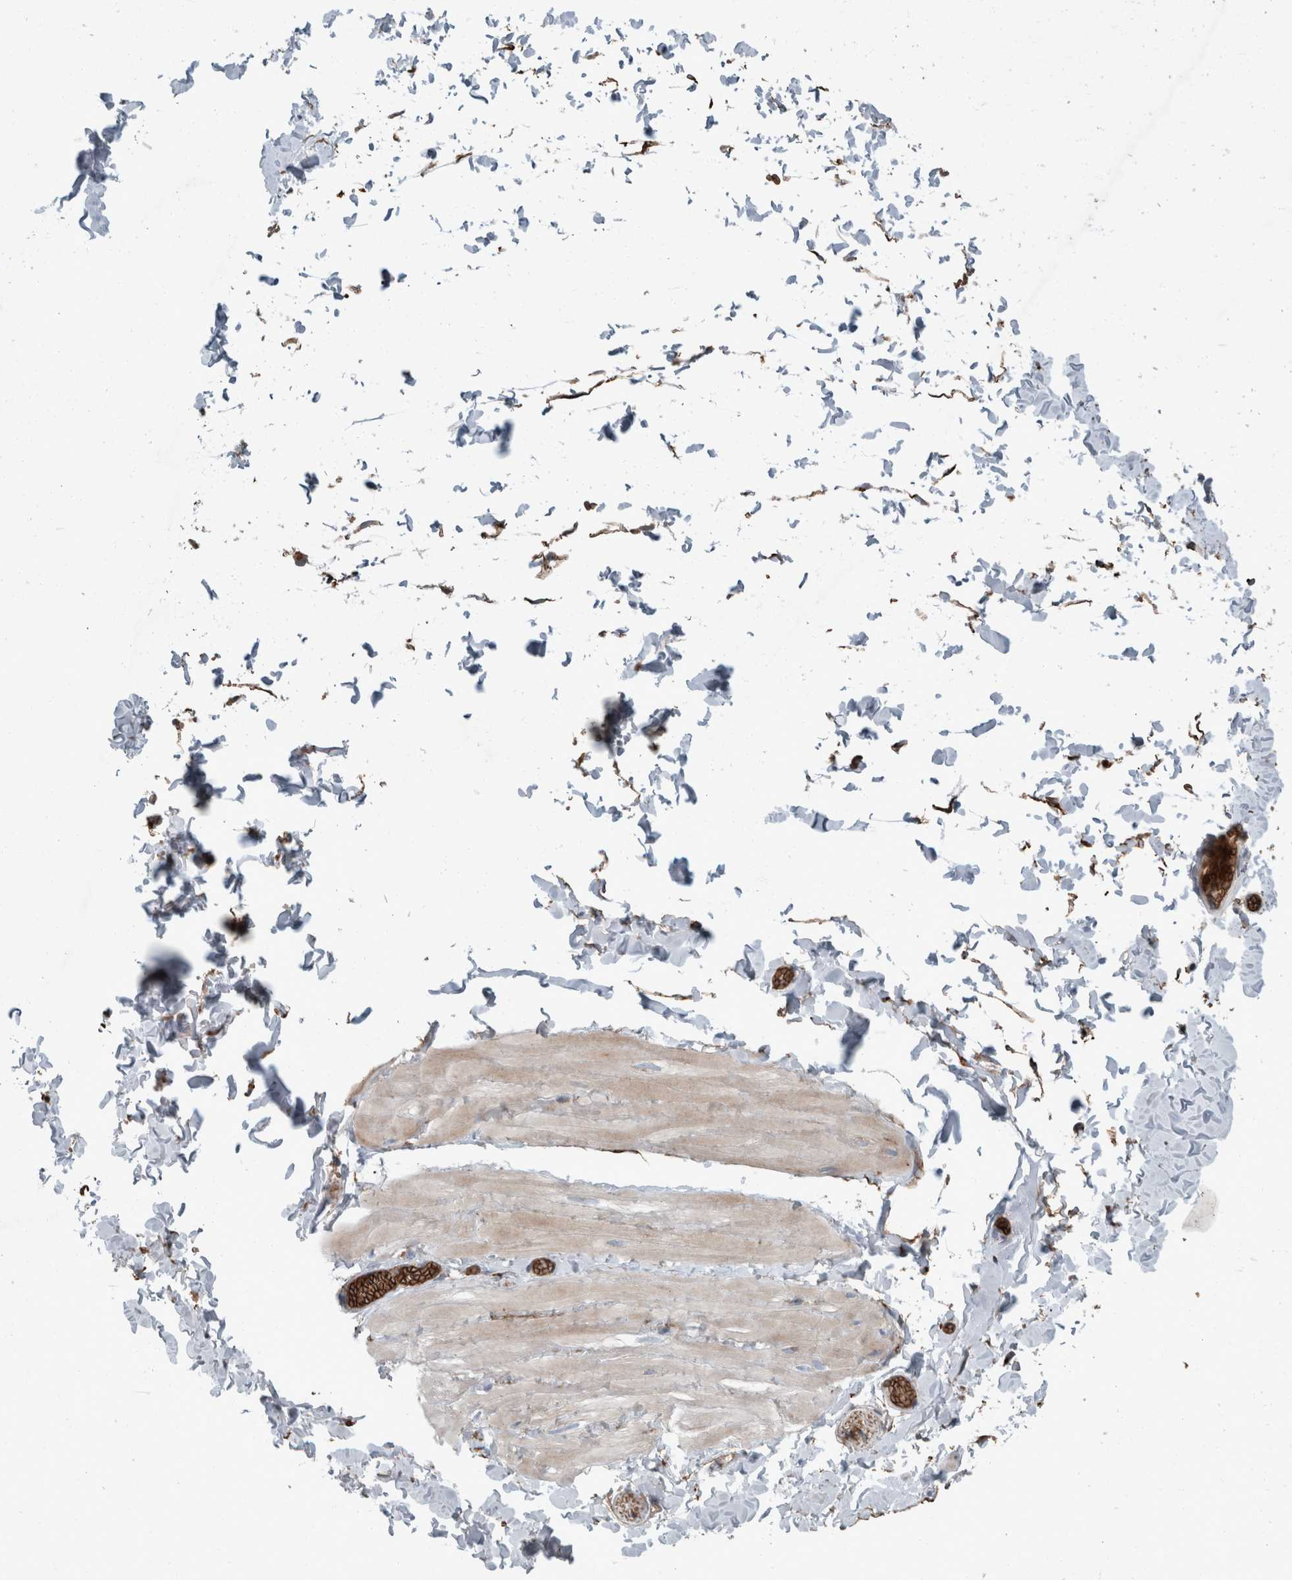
{"staining": {"intensity": "moderate", "quantity": "25%-75%", "location": "cytoplasmic/membranous"}, "tissue": "adipose tissue", "cell_type": "Adipocytes", "image_type": "normal", "snomed": [{"axis": "morphology", "description": "Normal tissue, NOS"}, {"axis": "topography", "description": "Adipose tissue"}, {"axis": "topography", "description": "Vascular tissue"}, {"axis": "topography", "description": "Peripheral nerve tissue"}], "caption": "An immunohistochemistry histopathology image of normal tissue is shown. Protein staining in brown shows moderate cytoplasmic/membranous positivity in adipose tissue within adipocytes. (DAB (3,3'-diaminobenzidine) IHC, brown staining for protein, blue staining for nuclei).", "gene": "GLT8D2", "patient": {"sex": "male", "age": 25}}